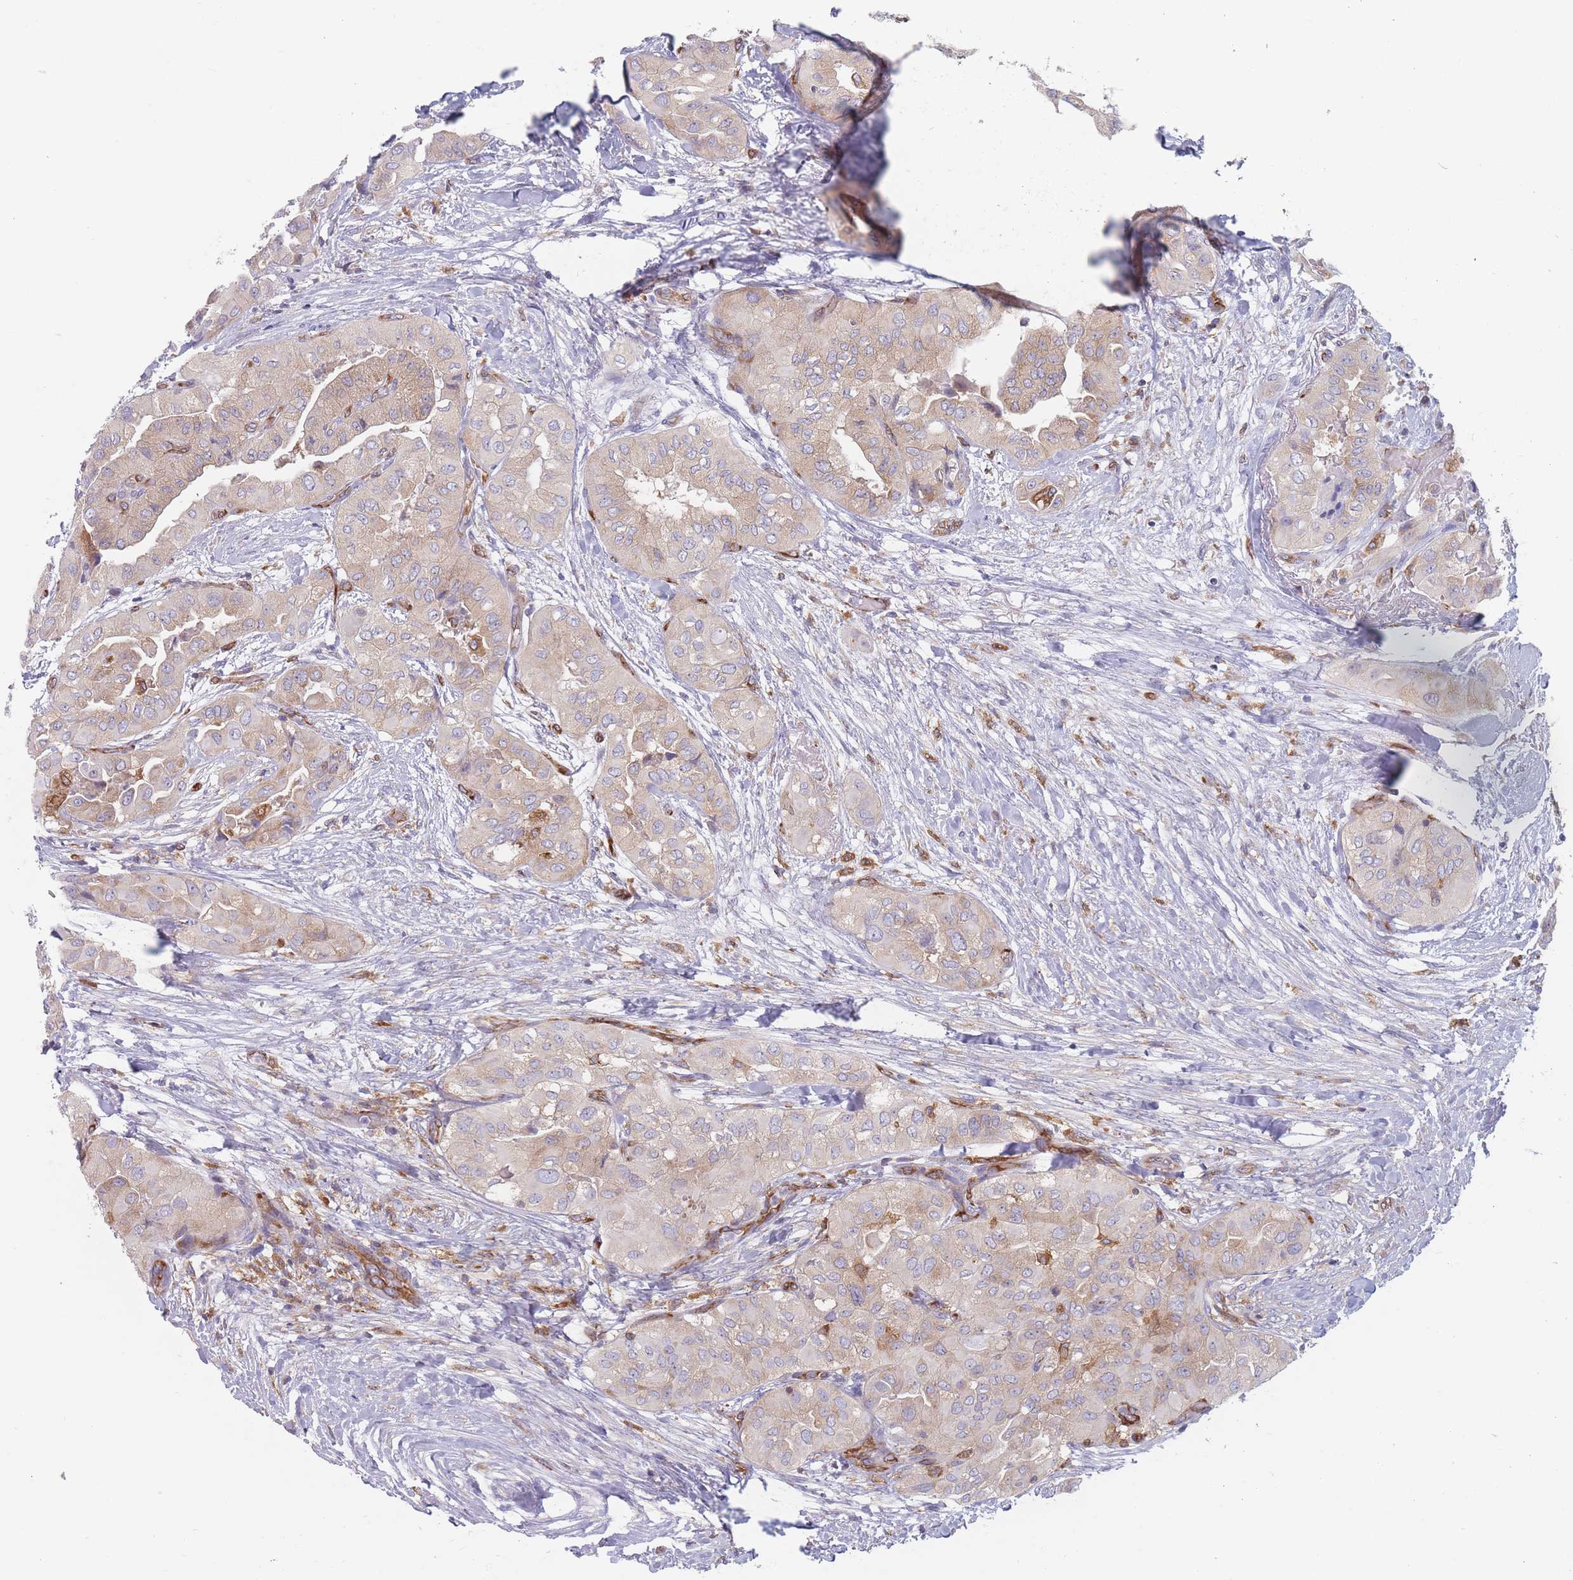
{"staining": {"intensity": "weak", "quantity": "25%-75%", "location": "cytoplasmic/membranous"}, "tissue": "head and neck cancer", "cell_type": "Tumor cells", "image_type": "cancer", "snomed": [{"axis": "morphology", "description": "Adenocarcinoma, NOS"}, {"axis": "topography", "description": "Head-Neck"}], "caption": "Immunohistochemical staining of head and neck cancer displays low levels of weak cytoplasmic/membranous protein positivity in about 25%-75% of tumor cells.", "gene": "MAP1S", "patient": {"sex": "male", "age": 66}}